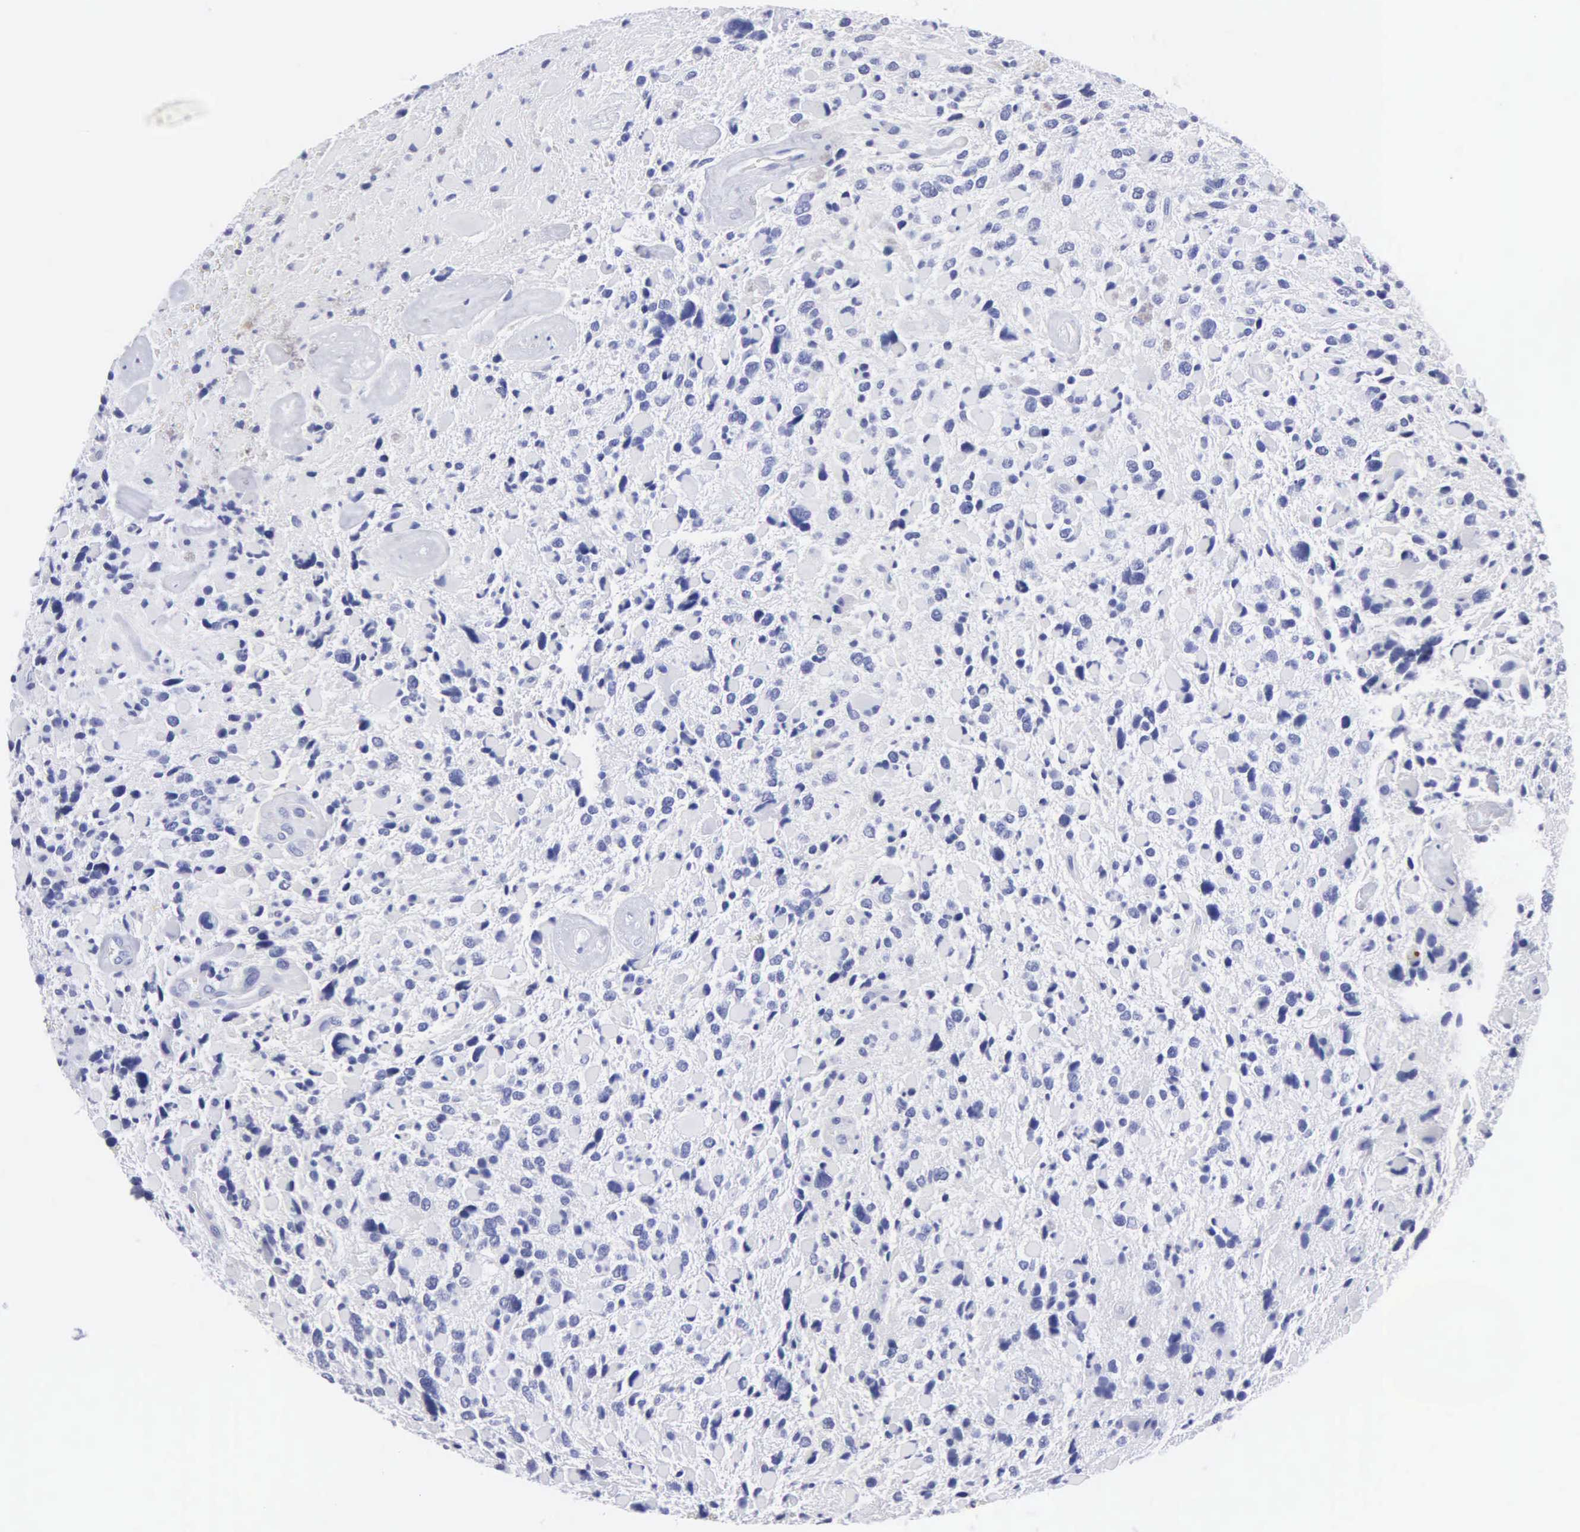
{"staining": {"intensity": "negative", "quantity": "none", "location": "none"}, "tissue": "glioma", "cell_type": "Tumor cells", "image_type": "cancer", "snomed": [{"axis": "morphology", "description": "Glioma, malignant, High grade"}, {"axis": "topography", "description": "Brain"}], "caption": "Immunohistochemical staining of human malignant glioma (high-grade) reveals no significant positivity in tumor cells.", "gene": "CYP19A1", "patient": {"sex": "female", "age": 37}}